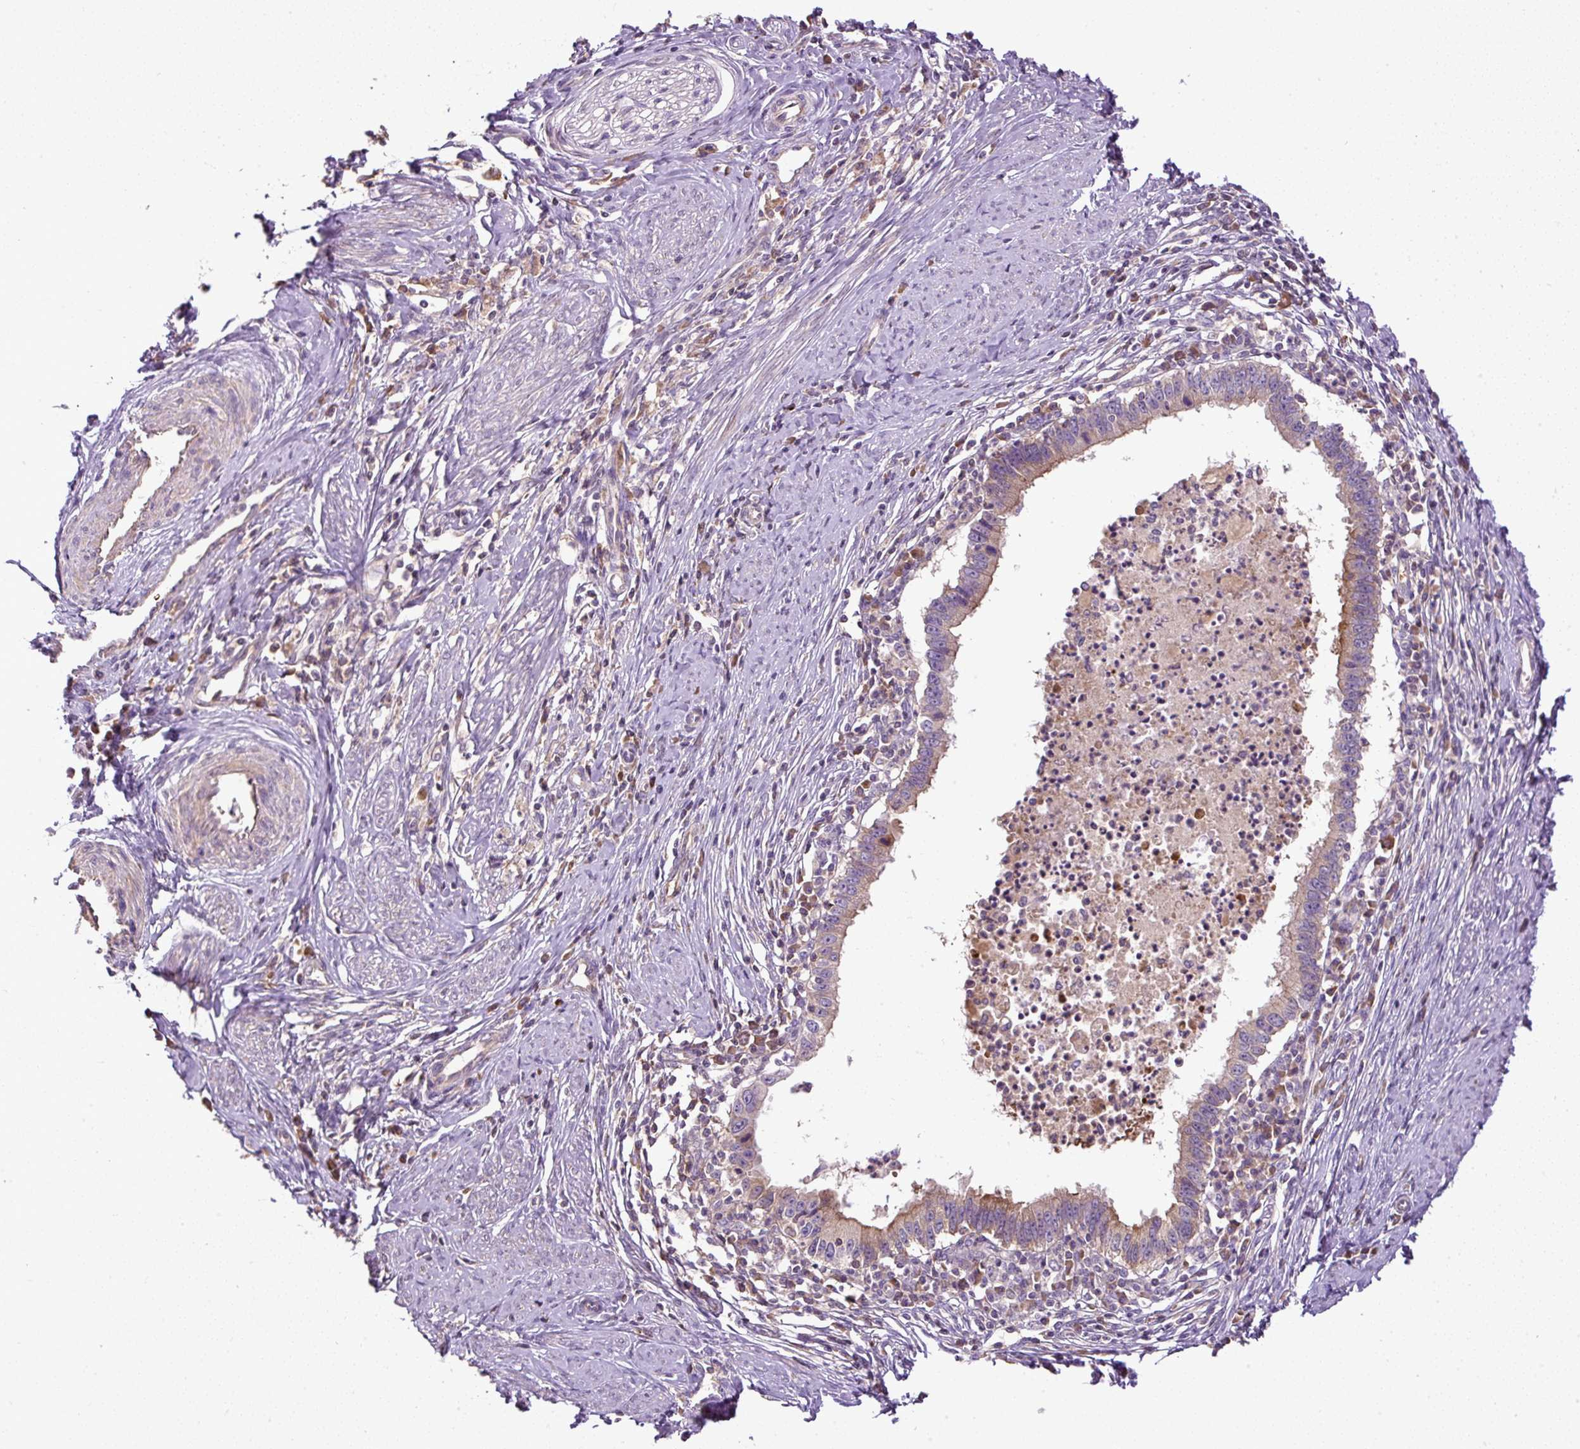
{"staining": {"intensity": "weak", "quantity": "25%-75%", "location": "cytoplasmic/membranous"}, "tissue": "cervical cancer", "cell_type": "Tumor cells", "image_type": "cancer", "snomed": [{"axis": "morphology", "description": "Adenocarcinoma, NOS"}, {"axis": "topography", "description": "Cervix"}], "caption": "An immunohistochemistry (IHC) histopathology image of neoplastic tissue is shown. Protein staining in brown highlights weak cytoplasmic/membranous positivity in adenocarcinoma (cervical) within tumor cells.", "gene": "CXCL13", "patient": {"sex": "female", "age": 36}}